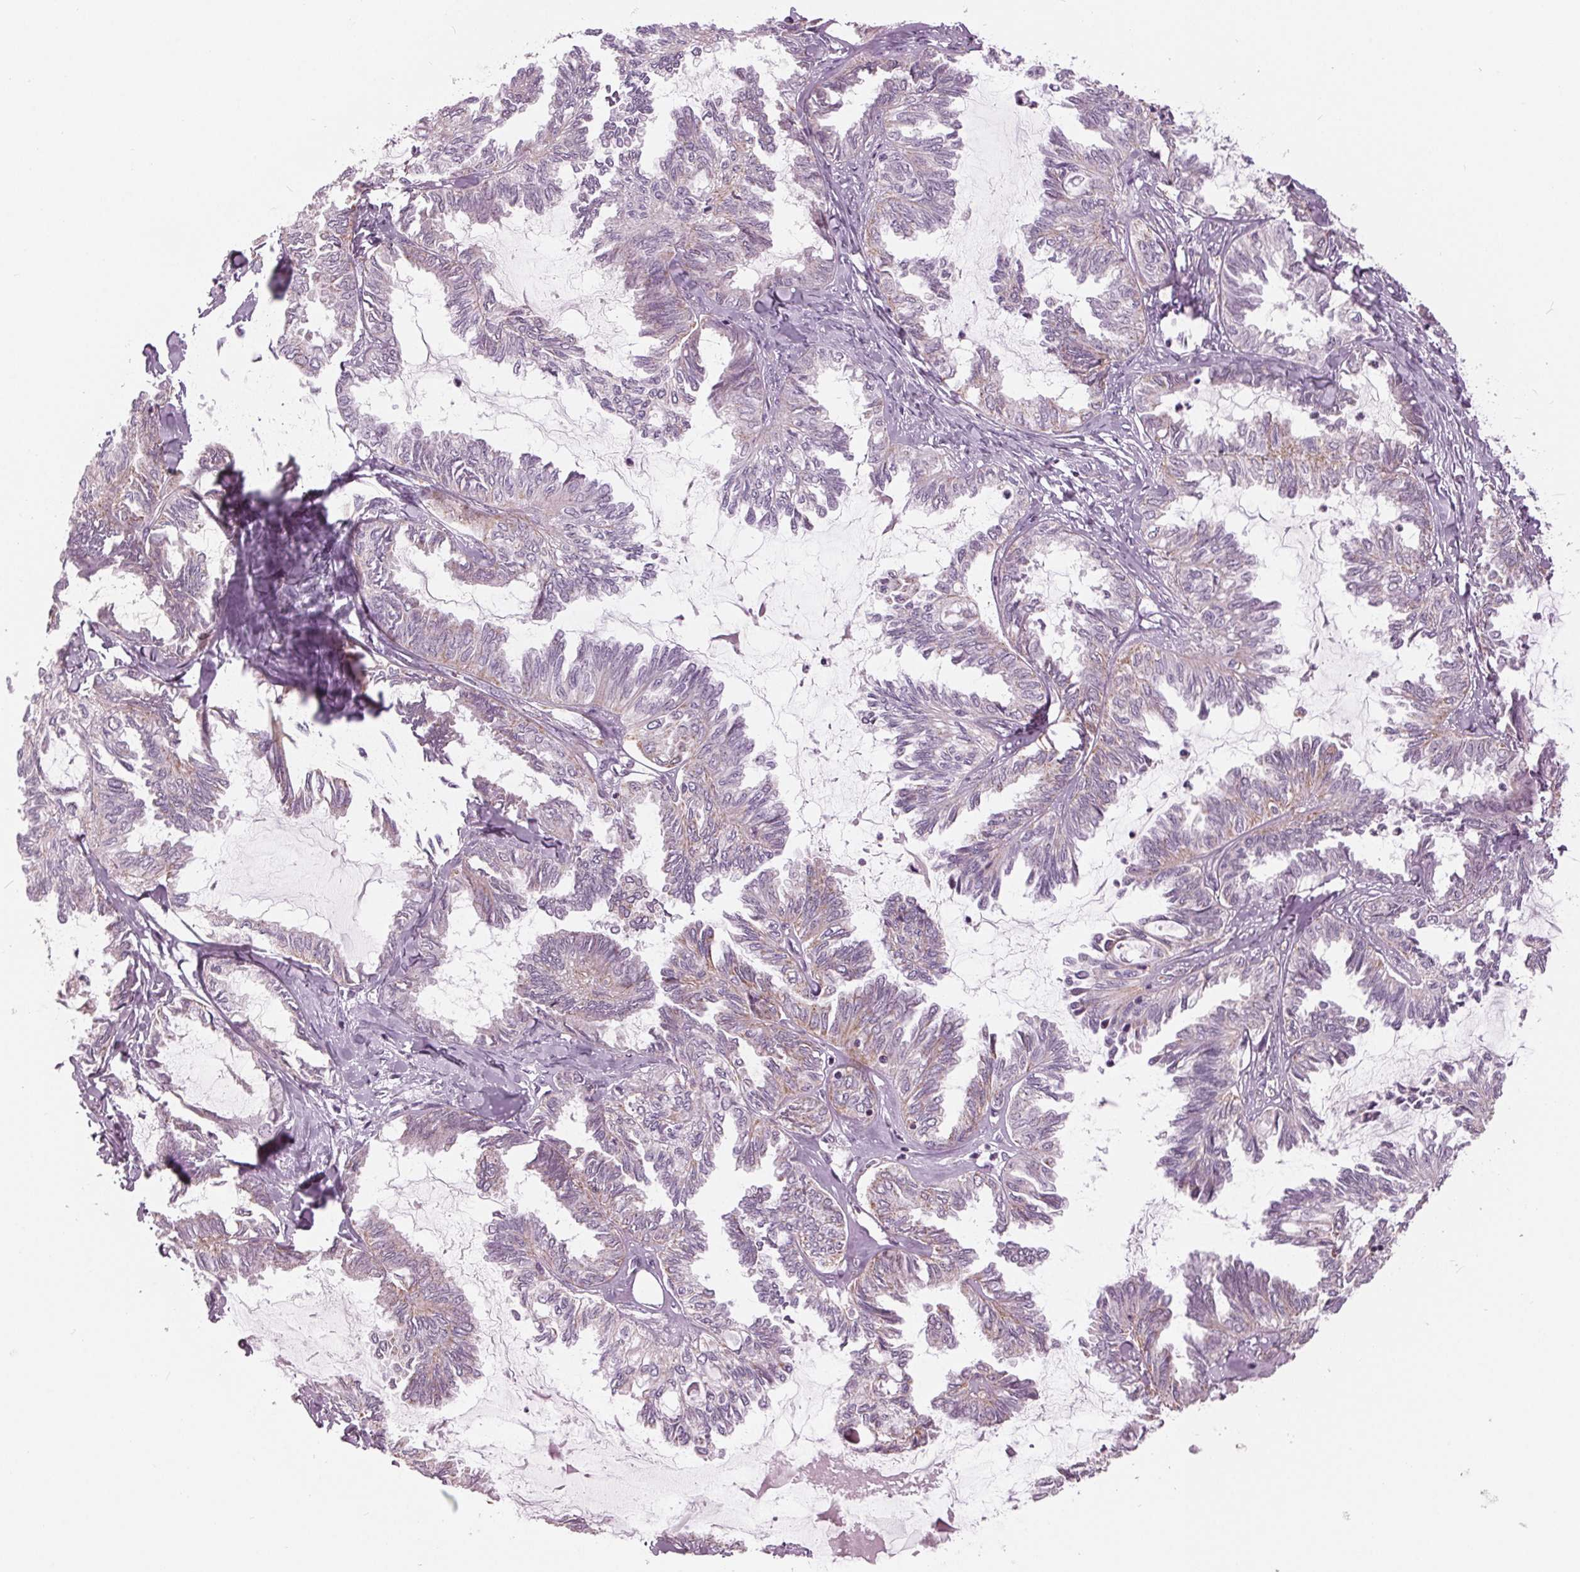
{"staining": {"intensity": "weak", "quantity": "<25%", "location": "cytoplasmic/membranous"}, "tissue": "ovarian cancer", "cell_type": "Tumor cells", "image_type": "cancer", "snomed": [{"axis": "morphology", "description": "Carcinoma, endometroid"}, {"axis": "topography", "description": "Ovary"}], "caption": "High magnification brightfield microscopy of ovarian cancer (endometroid carcinoma) stained with DAB (brown) and counterstained with hematoxylin (blue): tumor cells show no significant staining. (Stains: DAB (3,3'-diaminobenzidine) immunohistochemistry (IHC) with hematoxylin counter stain, Microscopy: brightfield microscopy at high magnification).", "gene": "SAMD4A", "patient": {"sex": "female", "age": 70}}